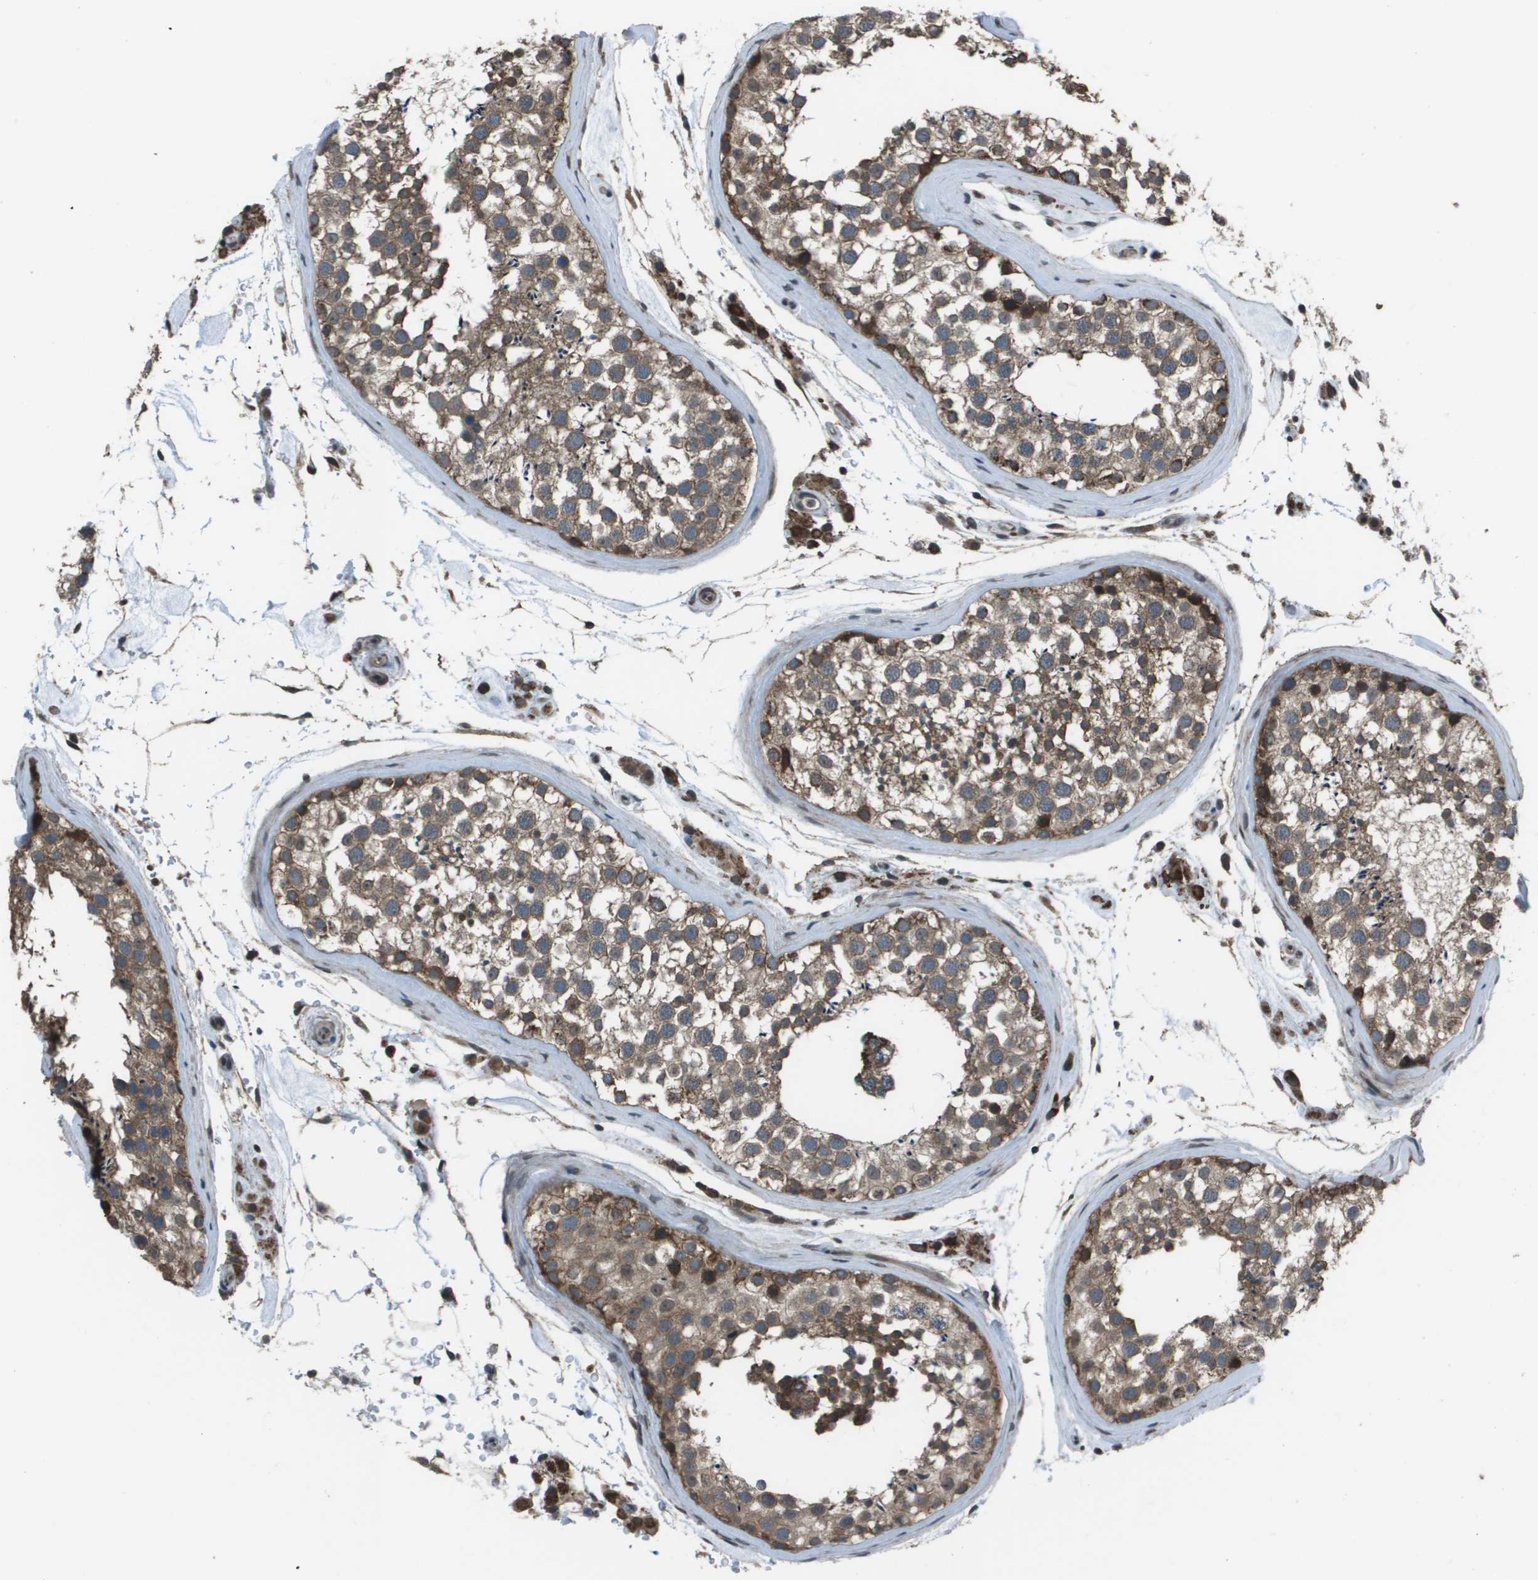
{"staining": {"intensity": "moderate", "quantity": ">75%", "location": "cytoplasmic/membranous"}, "tissue": "testis", "cell_type": "Cells in seminiferous ducts", "image_type": "normal", "snomed": [{"axis": "morphology", "description": "Normal tissue, NOS"}, {"axis": "topography", "description": "Testis"}], "caption": "A histopathology image showing moderate cytoplasmic/membranous expression in about >75% of cells in seminiferous ducts in unremarkable testis, as visualized by brown immunohistochemical staining.", "gene": "PPFIA1", "patient": {"sex": "male", "age": 46}}